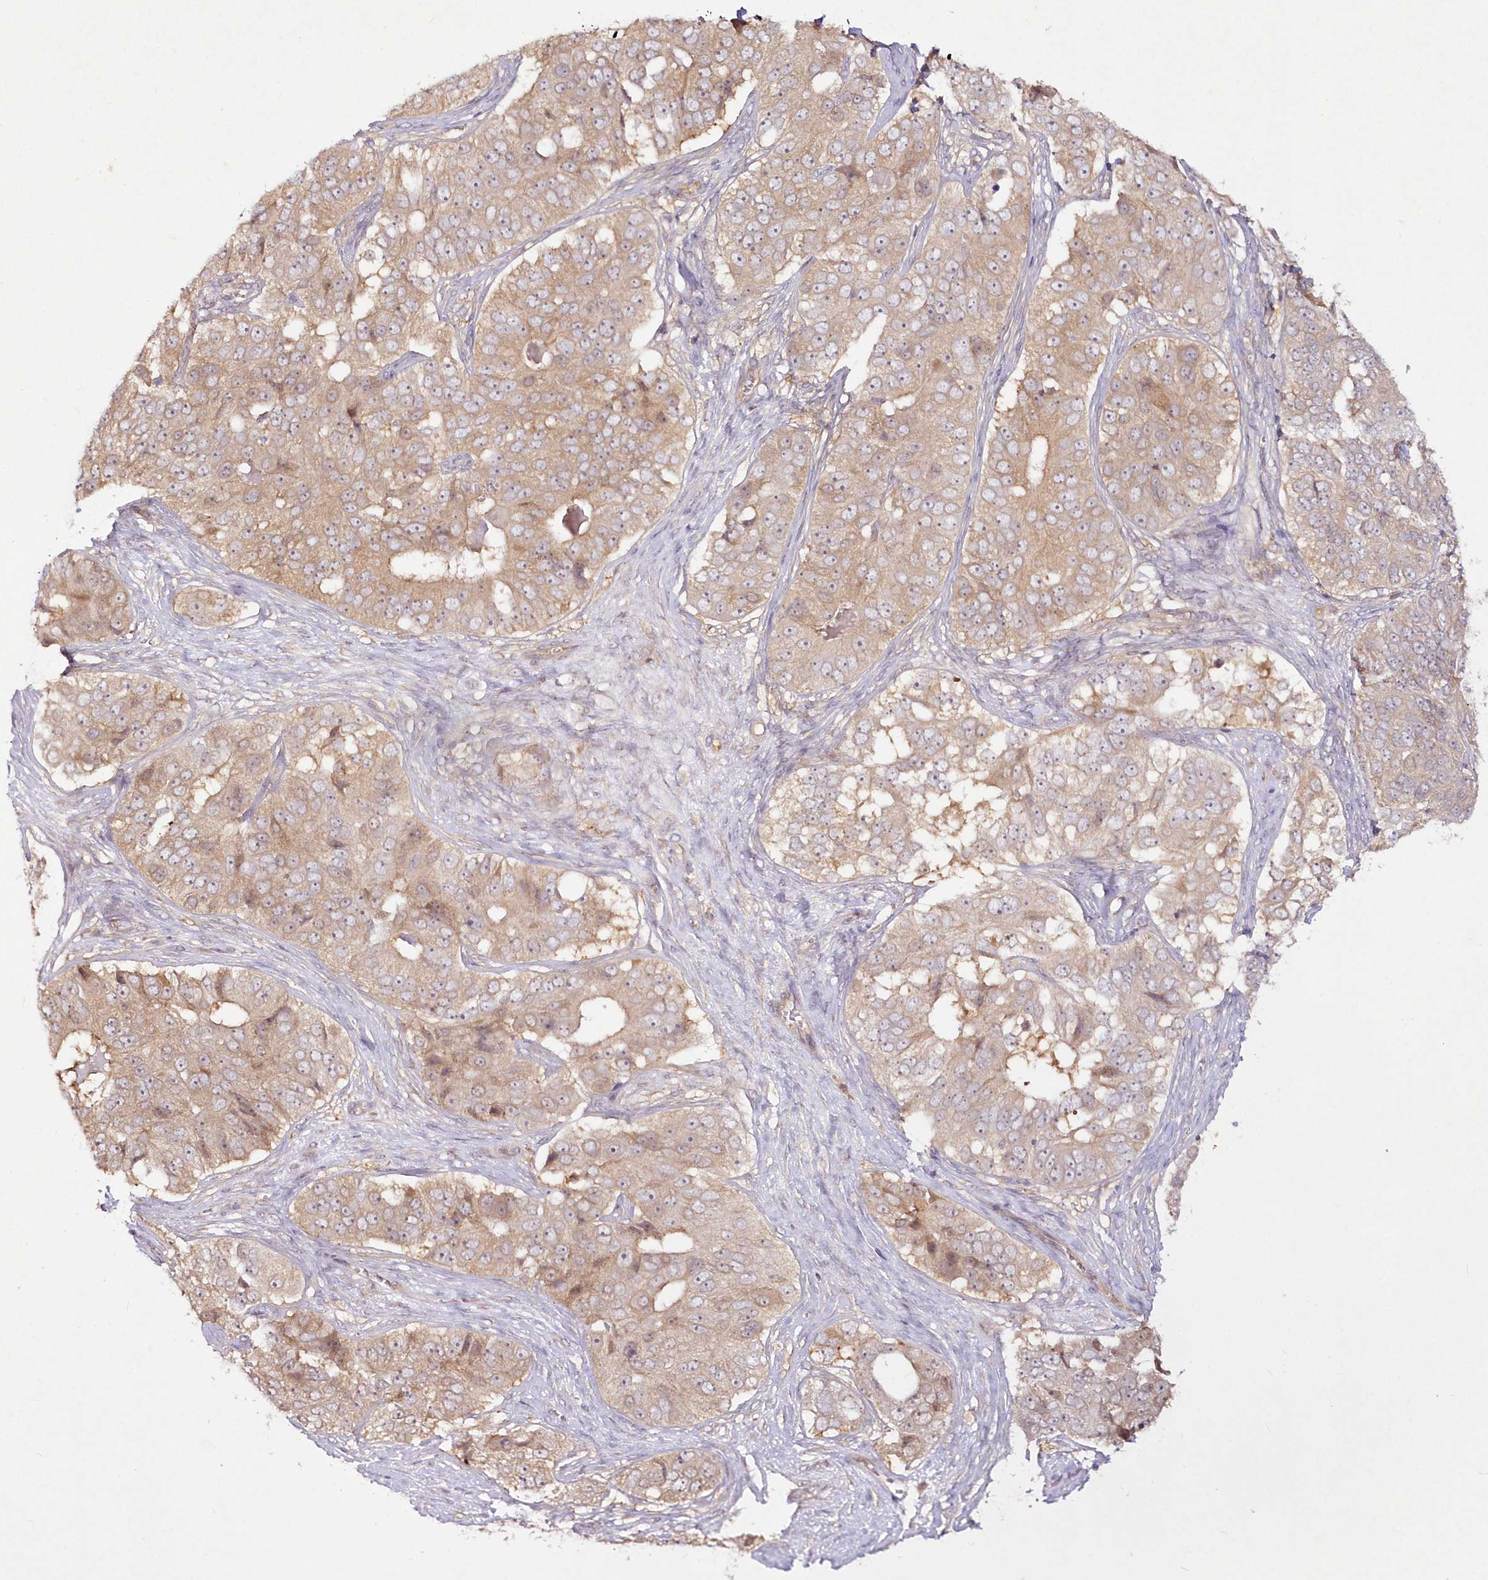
{"staining": {"intensity": "moderate", "quantity": "25%-75%", "location": "cytoplasmic/membranous"}, "tissue": "ovarian cancer", "cell_type": "Tumor cells", "image_type": "cancer", "snomed": [{"axis": "morphology", "description": "Carcinoma, endometroid"}, {"axis": "topography", "description": "Ovary"}], "caption": "Human endometroid carcinoma (ovarian) stained for a protein (brown) displays moderate cytoplasmic/membranous positive staining in about 25%-75% of tumor cells.", "gene": "IPMK", "patient": {"sex": "female", "age": 51}}